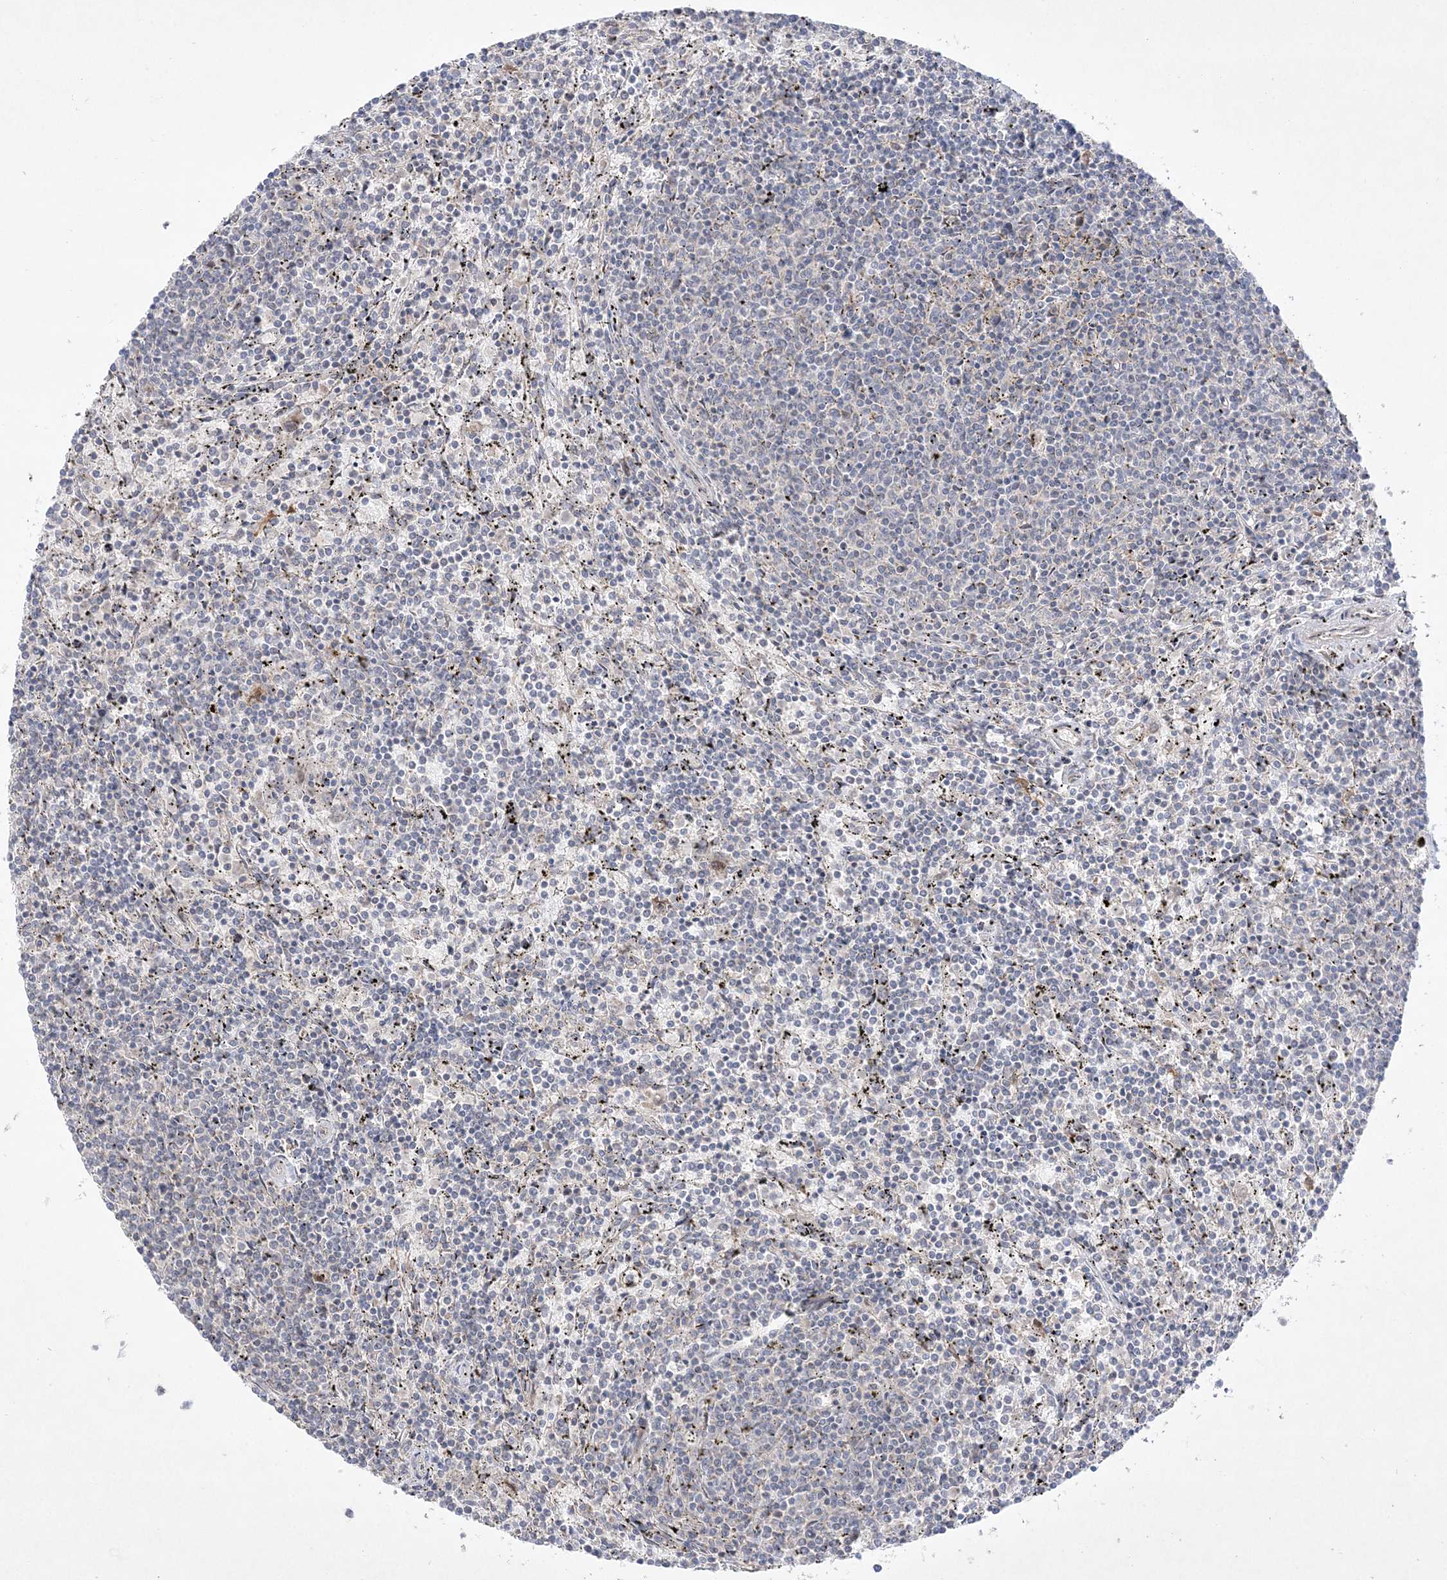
{"staining": {"intensity": "negative", "quantity": "none", "location": "none"}, "tissue": "lymphoma", "cell_type": "Tumor cells", "image_type": "cancer", "snomed": [{"axis": "morphology", "description": "Malignant lymphoma, non-Hodgkin's type, Low grade"}, {"axis": "topography", "description": "Spleen"}], "caption": "This photomicrograph is of lymphoma stained with immunohistochemistry to label a protein in brown with the nuclei are counter-stained blue. There is no expression in tumor cells. (Immunohistochemistry, brightfield microscopy, high magnification).", "gene": "CLNK", "patient": {"sex": "female", "age": 50}}